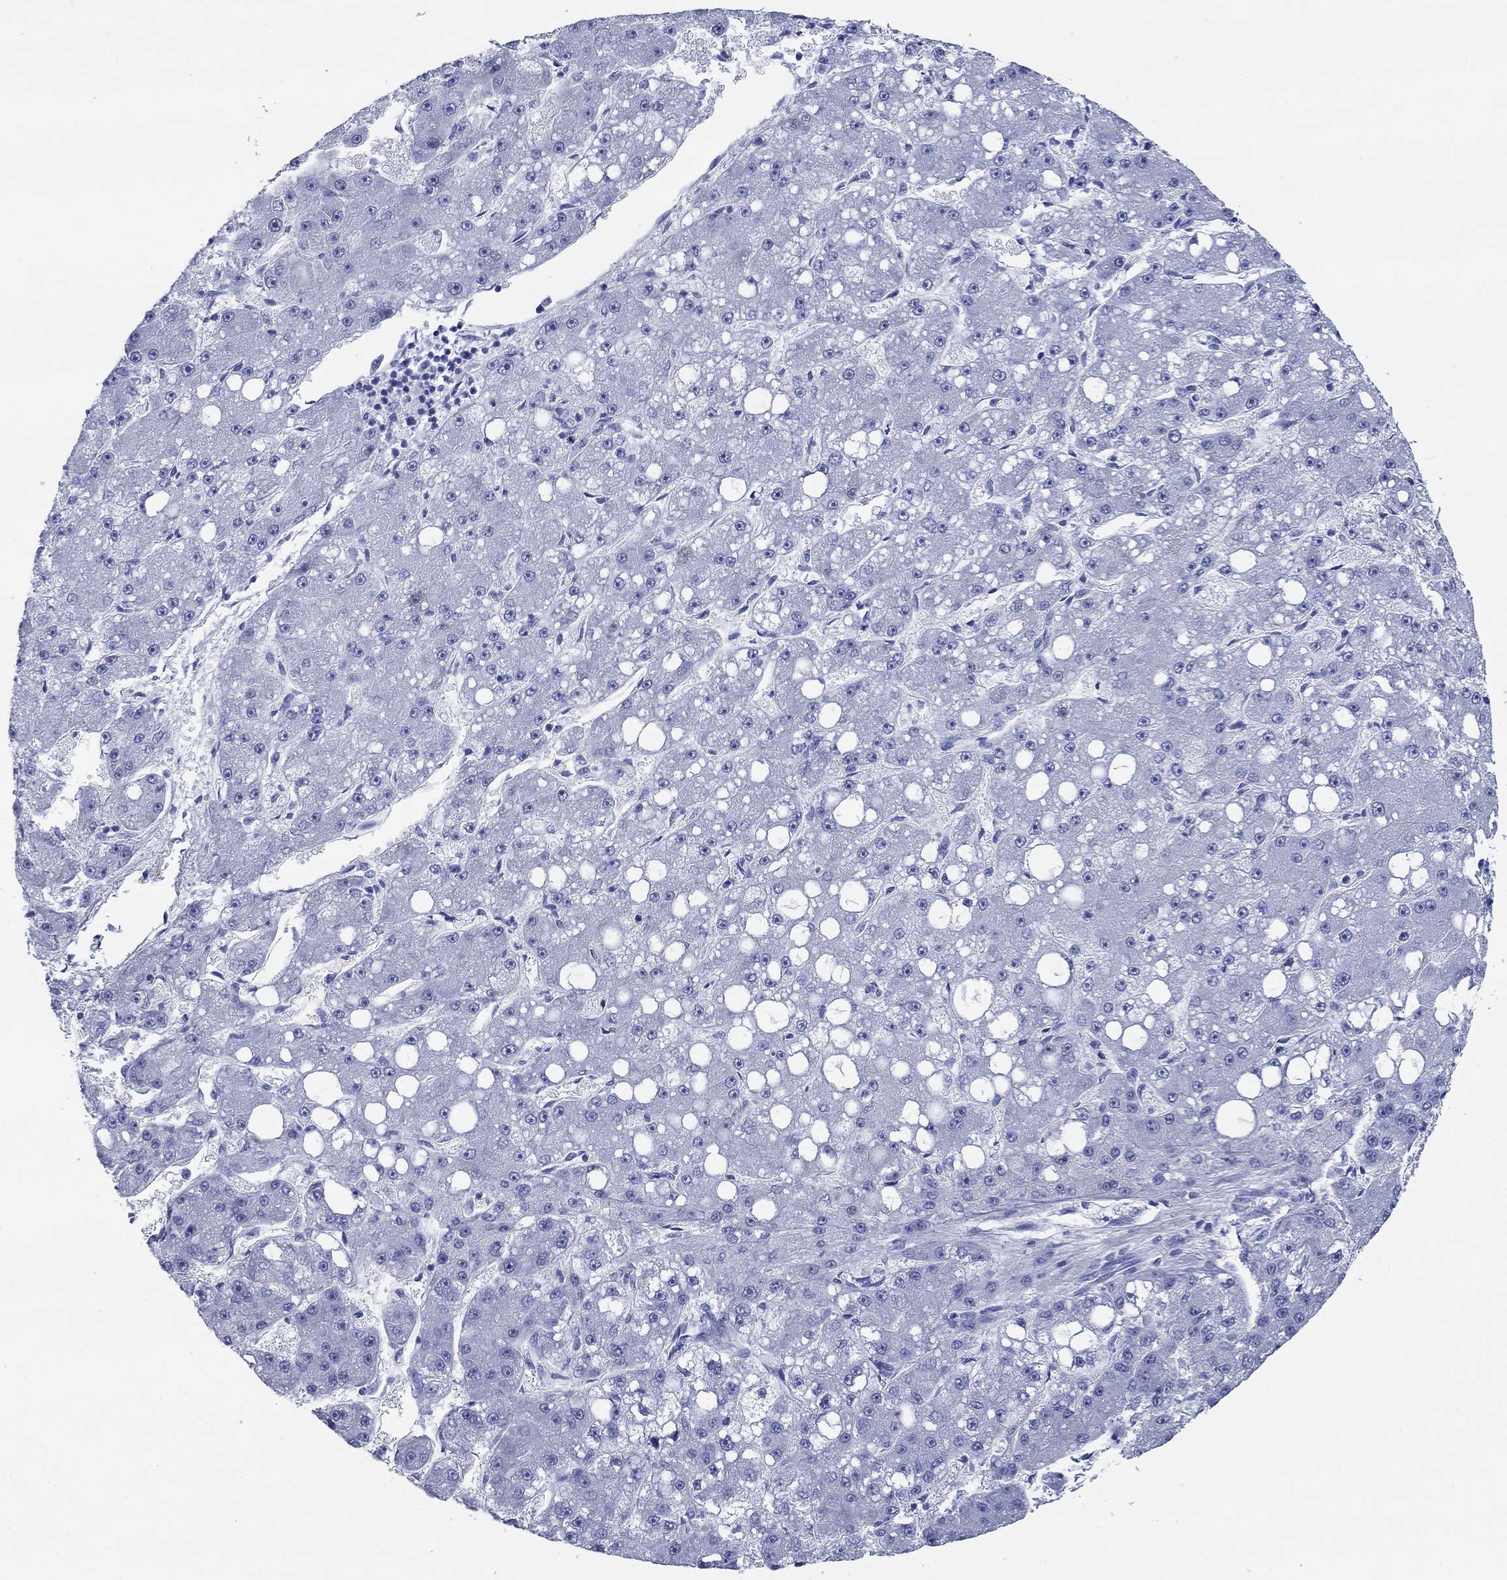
{"staining": {"intensity": "negative", "quantity": "none", "location": "none"}, "tissue": "liver cancer", "cell_type": "Tumor cells", "image_type": "cancer", "snomed": [{"axis": "morphology", "description": "Carcinoma, Hepatocellular, NOS"}, {"axis": "topography", "description": "Liver"}], "caption": "There is no significant positivity in tumor cells of liver cancer (hepatocellular carcinoma).", "gene": "GPC1", "patient": {"sex": "male", "age": 67}}